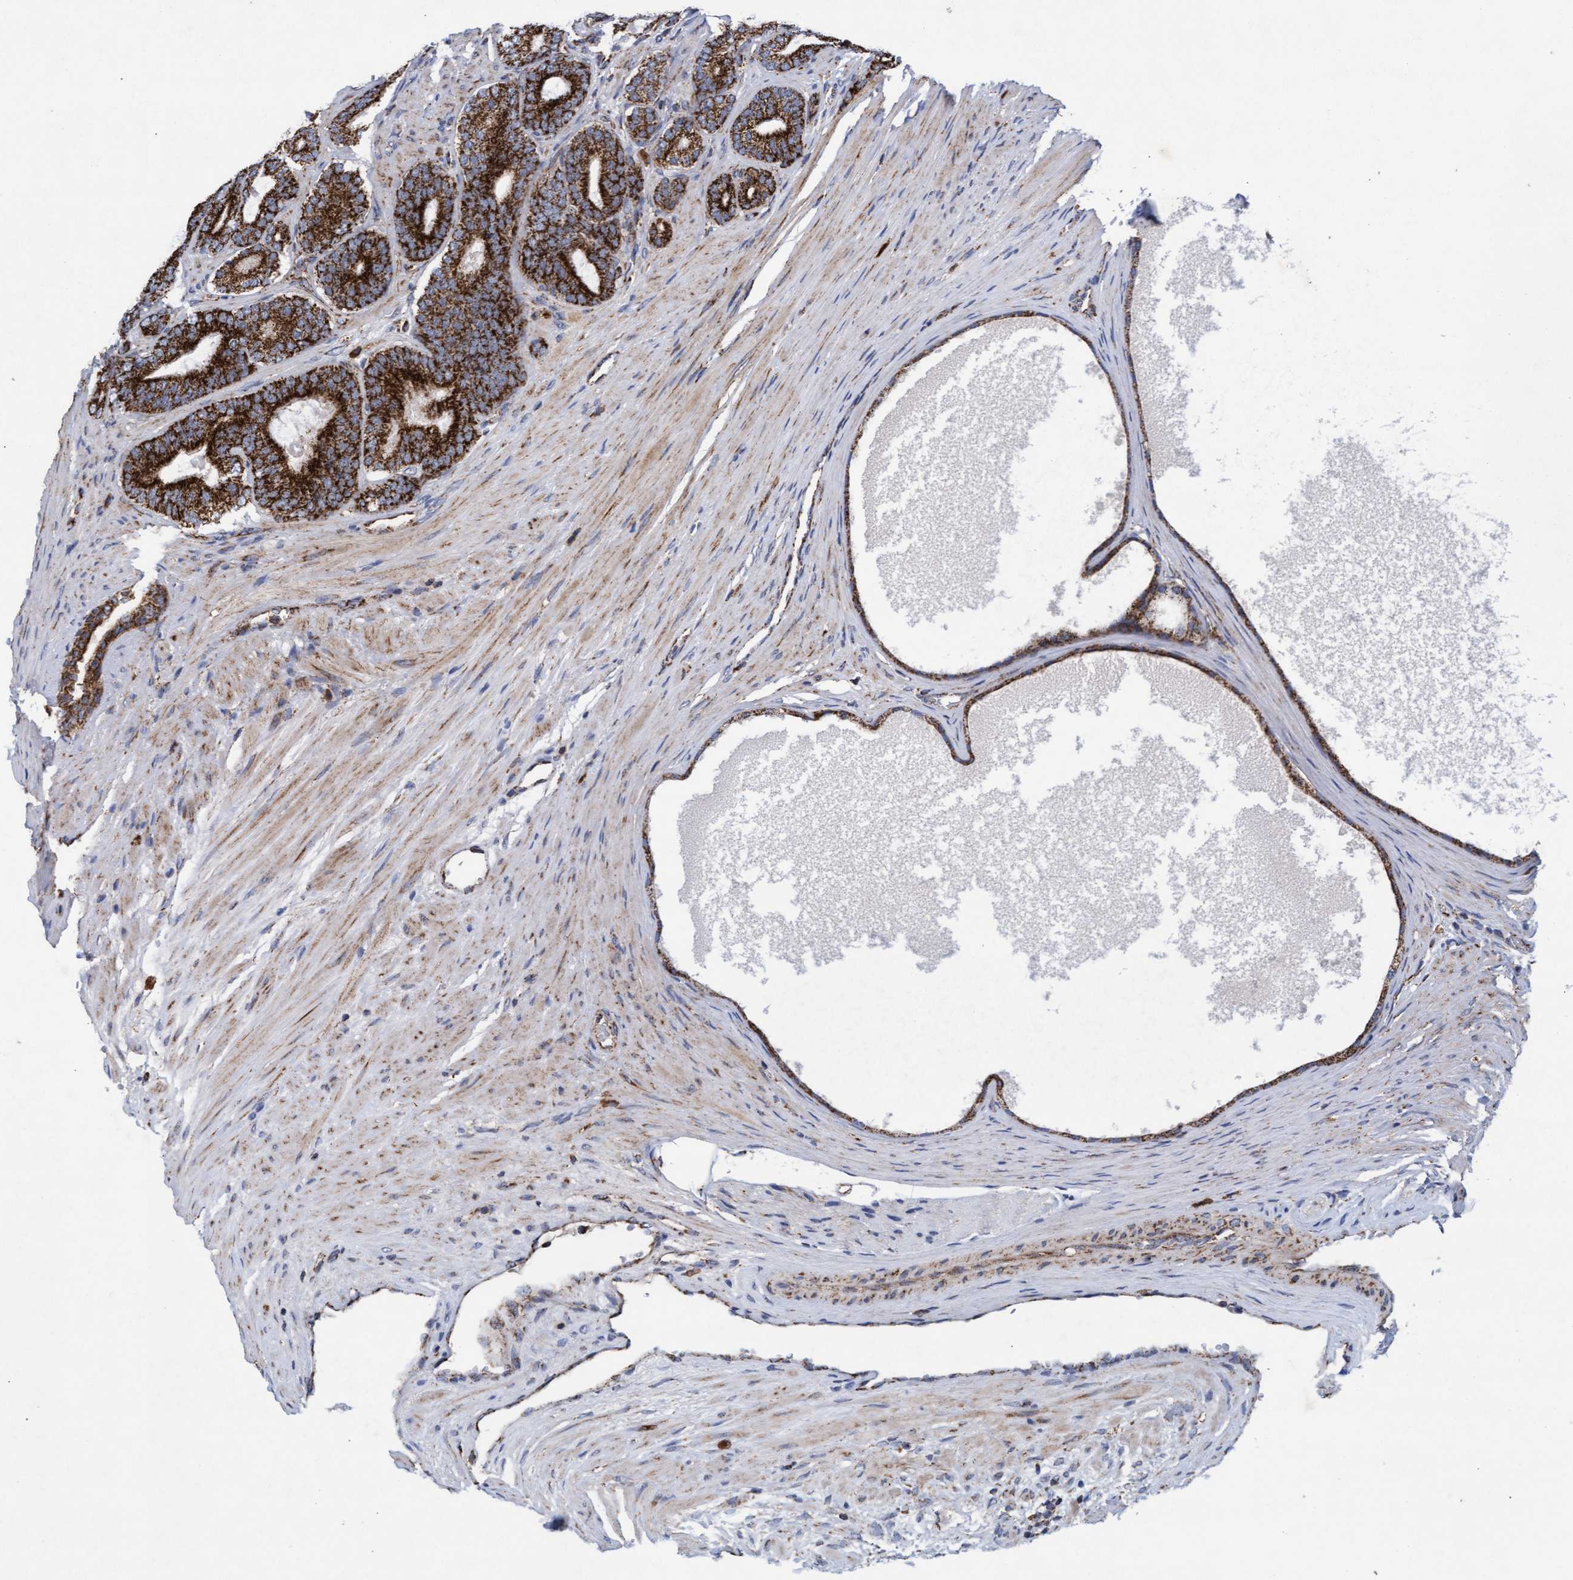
{"staining": {"intensity": "strong", "quantity": ">75%", "location": "cytoplasmic/membranous"}, "tissue": "prostate cancer", "cell_type": "Tumor cells", "image_type": "cancer", "snomed": [{"axis": "morphology", "description": "Adenocarcinoma, High grade"}, {"axis": "topography", "description": "Prostate"}], "caption": "Immunohistochemical staining of human high-grade adenocarcinoma (prostate) reveals high levels of strong cytoplasmic/membranous protein staining in about >75% of tumor cells. (Stains: DAB in brown, nuclei in blue, Microscopy: brightfield microscopy at high magnification).", "gene": "MRPL38", "patient": {"sex": "male", "age": 60}}